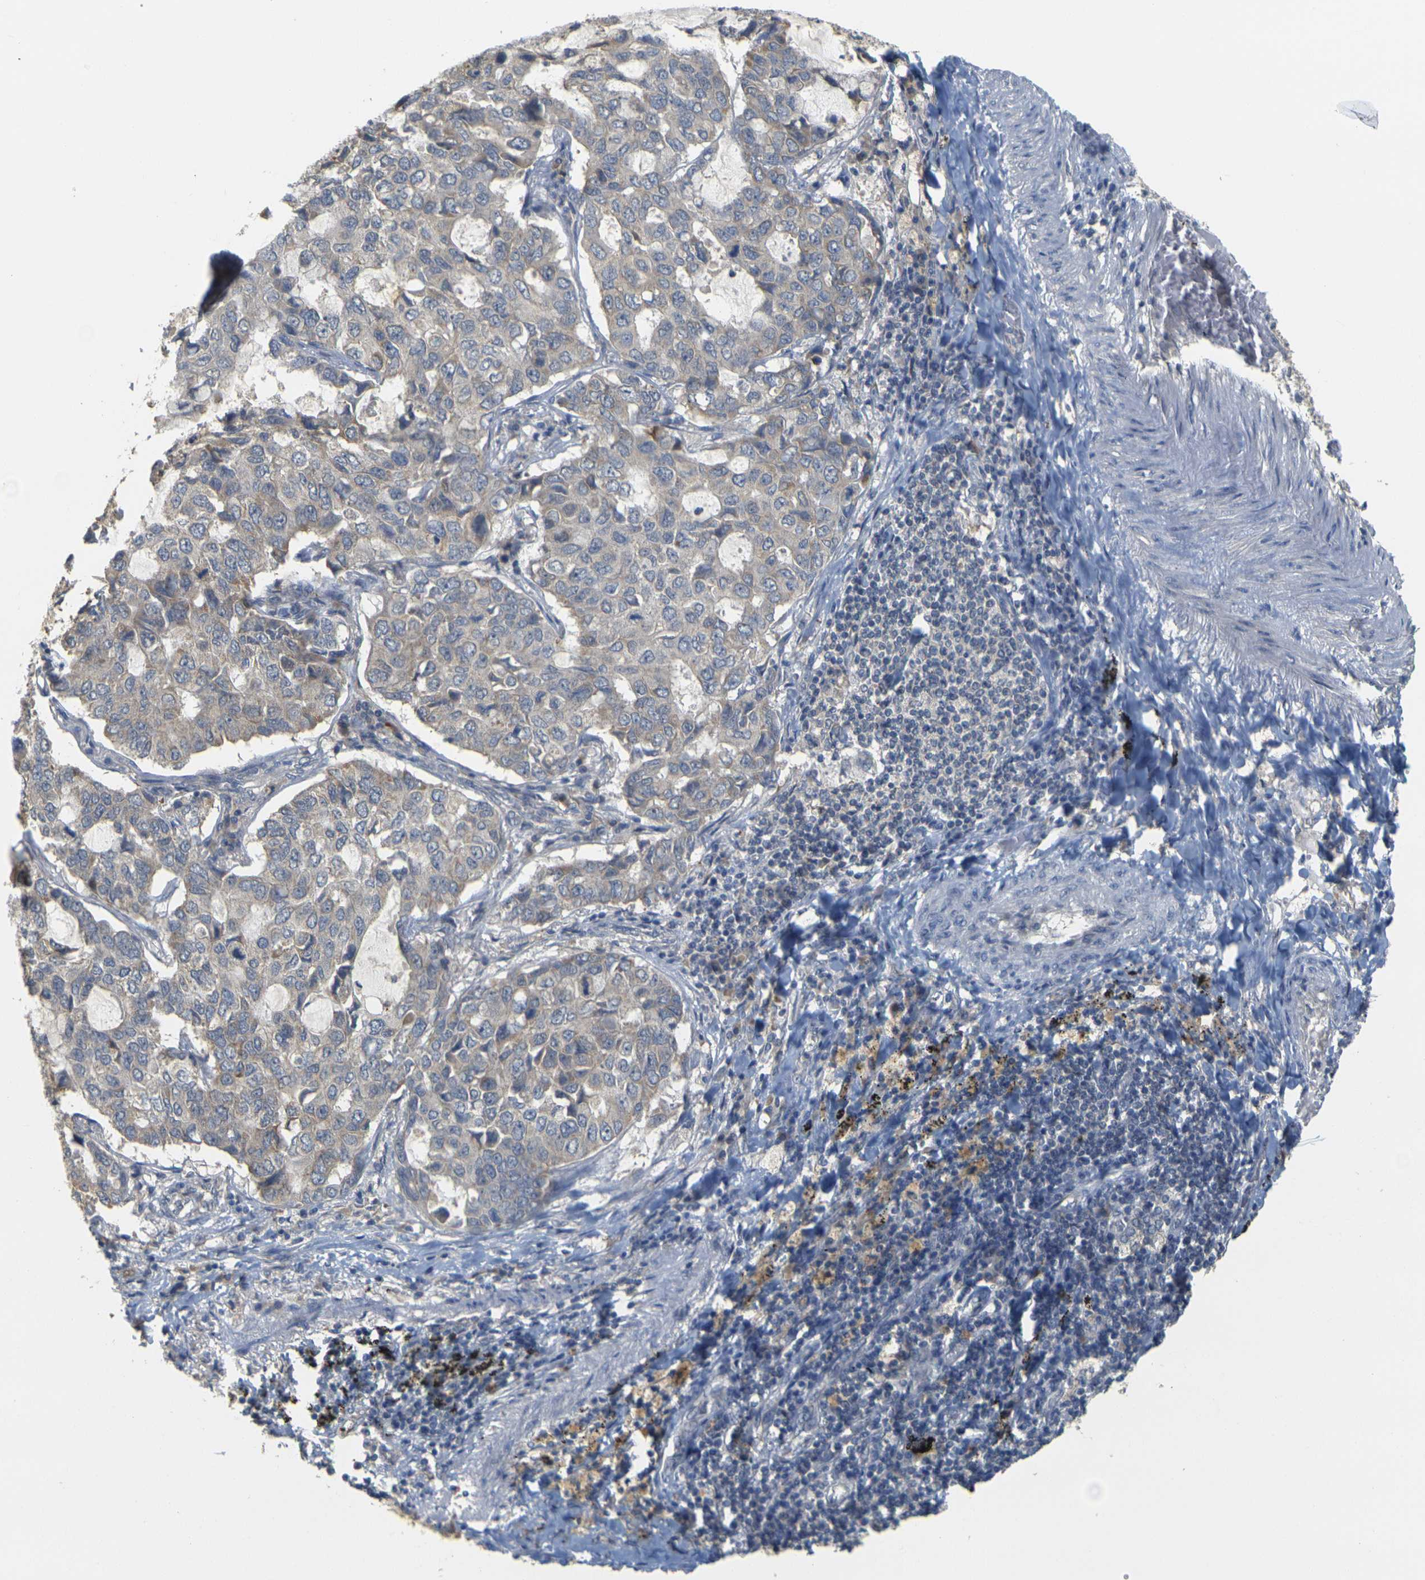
{"staining": {"intensity": "weak", "quantity": "<25%", "location": "cytoplasmic/membranous"}, "tissue": "lung cancer", "cell_type": "Tumor cells", "image_type": "cancer", "snomed": [{"axis": "morphology", "description": "Adenocarcinoma, NOS"}, {"axis": "topography", "description": "Lung"}], "caption": "This is an immunohistochemistry histopathology image of lung cancer (adenocarcinoma). There is no positivity in tumor cells.", "gene": "GDAP1", "patient": {"sex": "male", "age": 64}}